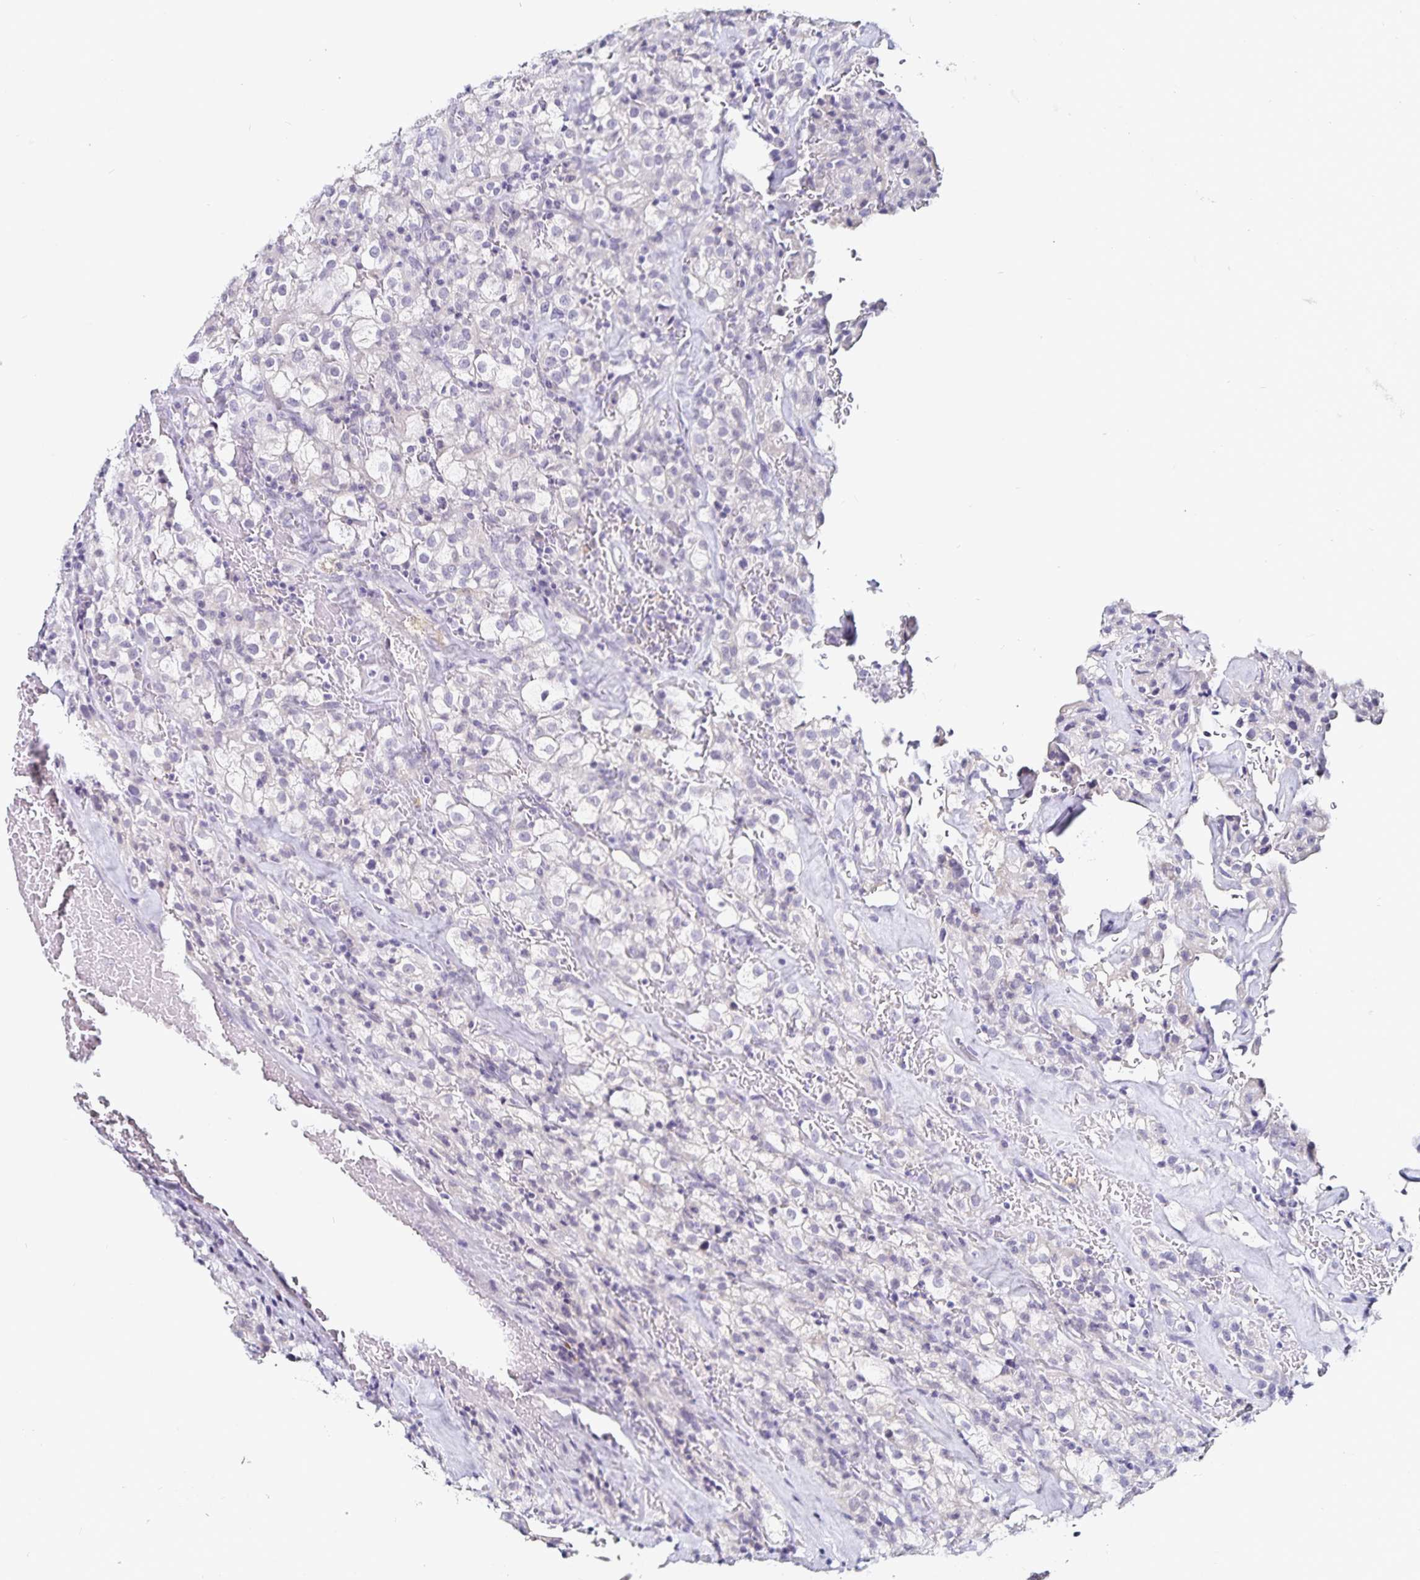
{"staining": {"intensity": "negative", "quantity": "none", "location": "none"}, "tissue": "renal cancer", "cell_type": "Tumor cells", "image_type": "cancer", "snomed": [{"axis": "morphology", "description": "Adenocarcinoma, NOS"}, {"axis": "topography", "description": "Kidney"}], "caption": "Renal cancer stained for a protein using immunohistochemistry displays no staining tumor cells.", "gene": "TTR", "patient": {"sex": "female", "age": 74}}